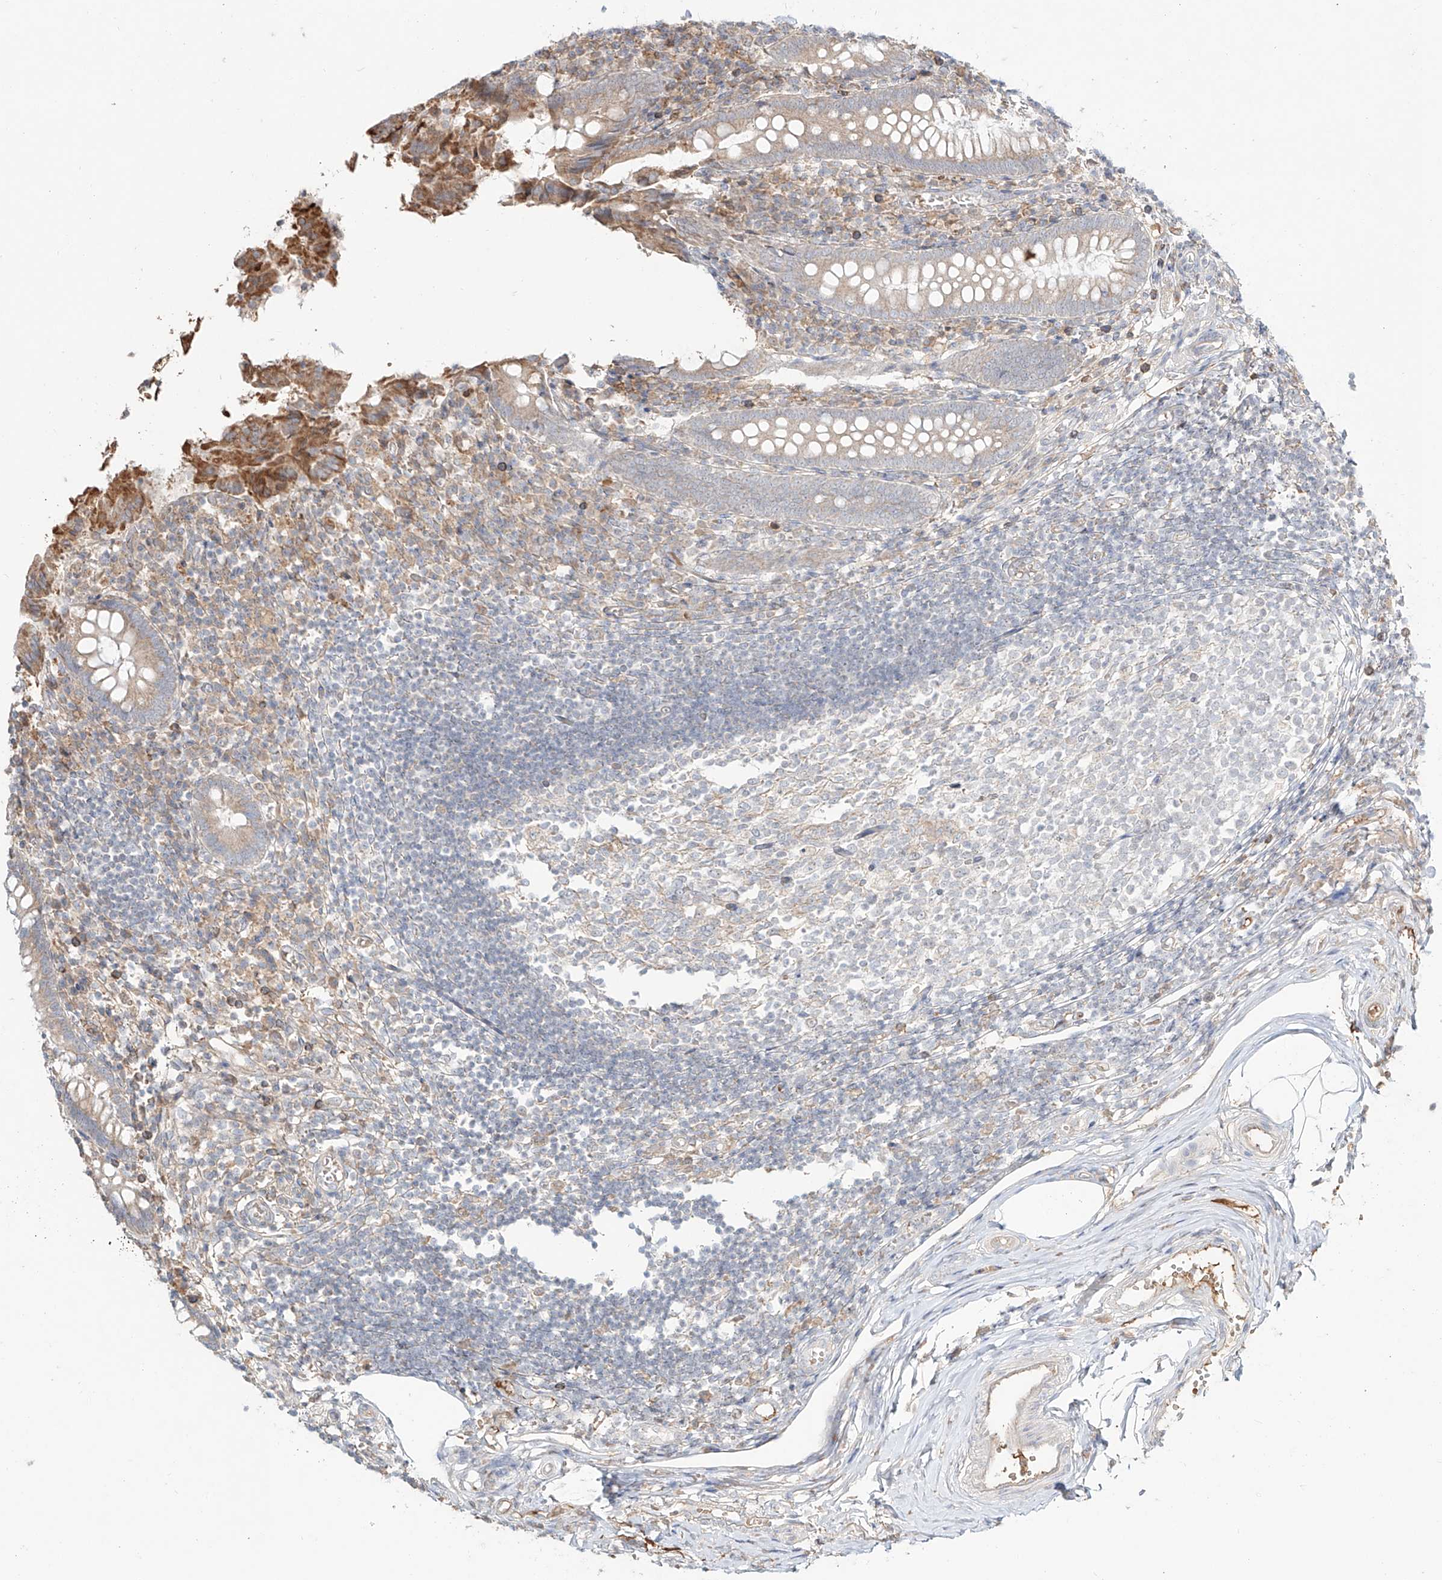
{"staining": {"intensity": "moderate", "quantity": "<25%", "location": "cytoplasmic/membranous"}, "tissue": "appendix", "cell_type": "Glandular cells", "image_type": "normal", "snomed": [{"axis": "morphology", "description": "Normal tissue, NOS"}, {"axis": "topography", "description": "Appendix"}], "caption": "An image of human appendix stained for a protein exhibits moderate cytoplasmic/membranous brown staining in glandular cells. (DAB (3,3'-diaminobenzidine) = brown stain, brightfield microscopy at high magnification).", "gene": "ERO1A", "patient": {"sex": "female", "age": 17}}